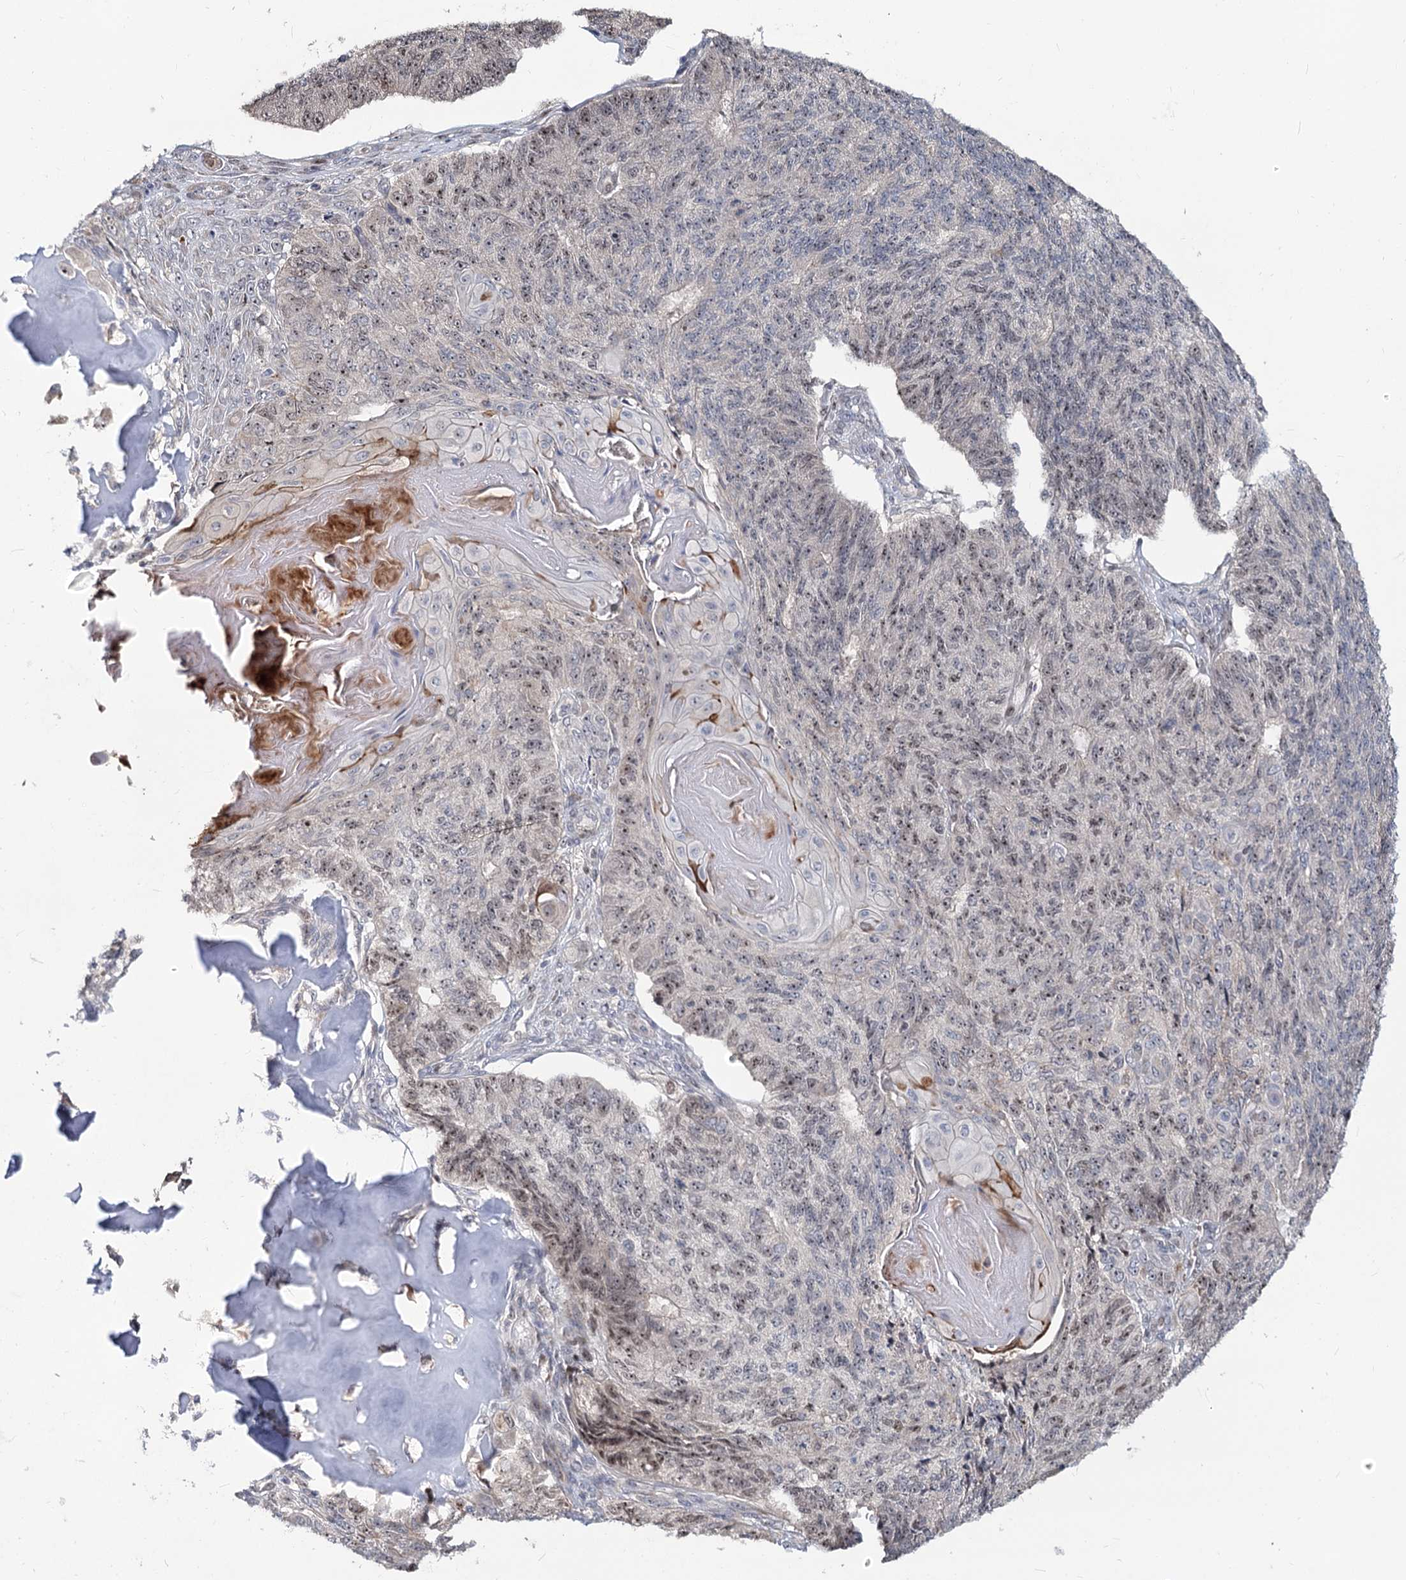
{"staining": {"intensity": "moderate", "quantity": "<25%", "location": "nuclear"}, "tissue": "endometrial cancer", "cell_type": "Tumor cells", "image_type": "cancer", "snomed": [{"axis": "morphology", "description": "Adenocarcinoma, NOS"}, {"axis": "topography", "description": "Endometrium"}], "caption": "Protein expression analysis of endometrial cancer exhibits moderate nuclear staining in about <25% of tumor cells.", "gene": "PIK3C2A", "patient": {"sex": "female", "age": 32}}